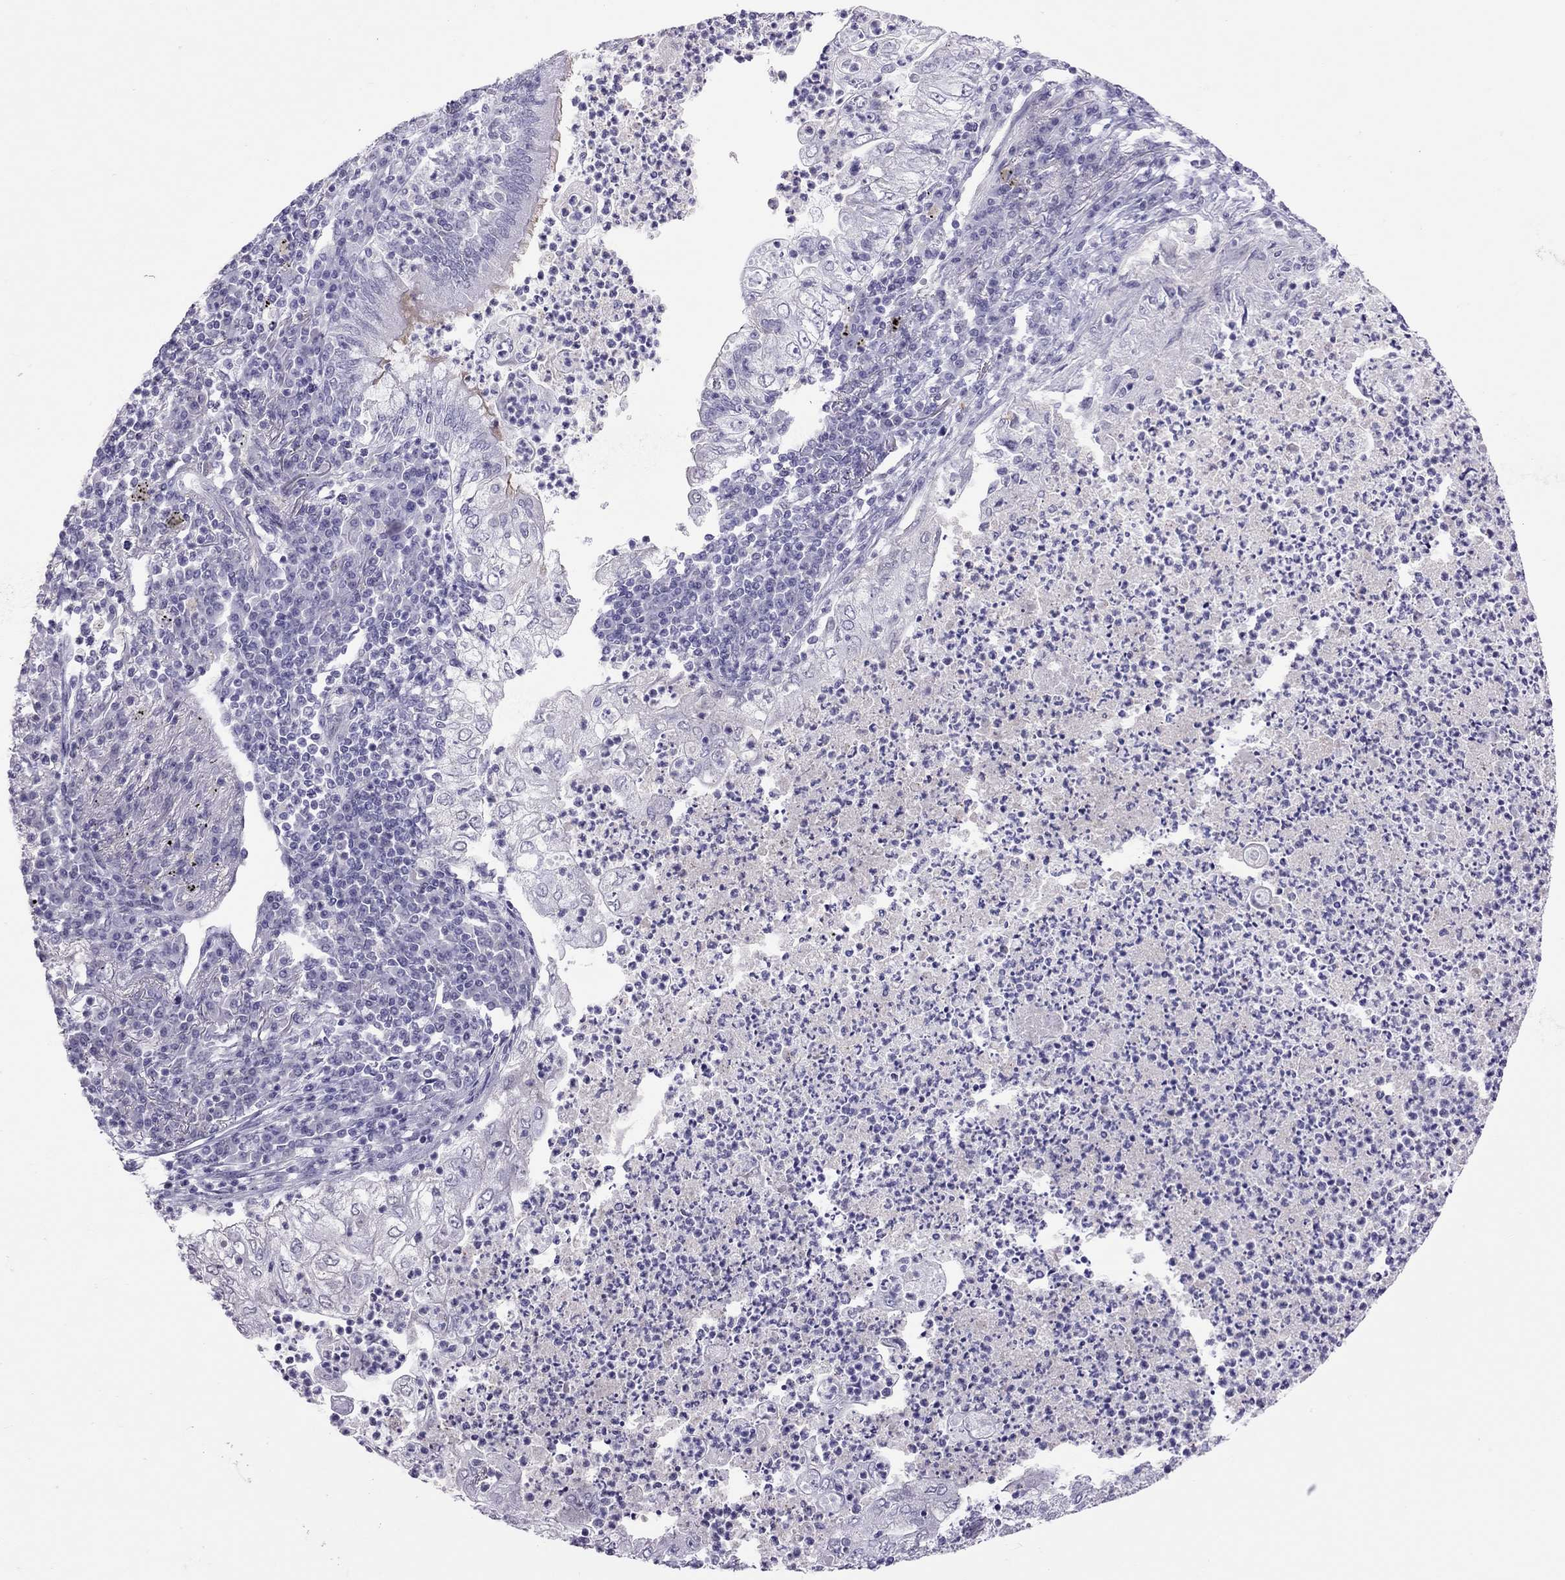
{"staining": {"intensity": "negative", "quantity": "none", "location": "none"}, "tissue": "lung cancer", "cell_type": "Tumor cells", "image_type": "cancer", "snomed": [{"axis": "morphology", "description": "Adenocarcinoma, NOS"}, {"axis": "topography", "description": "Lung"}], "caption": "Tumor cells show no significant staining in lung adenocarcinoma. (DAB IHC with hematoxylin counter stain).", "gene": "JHY", "patient": {"sex": "female", "age": 73}}